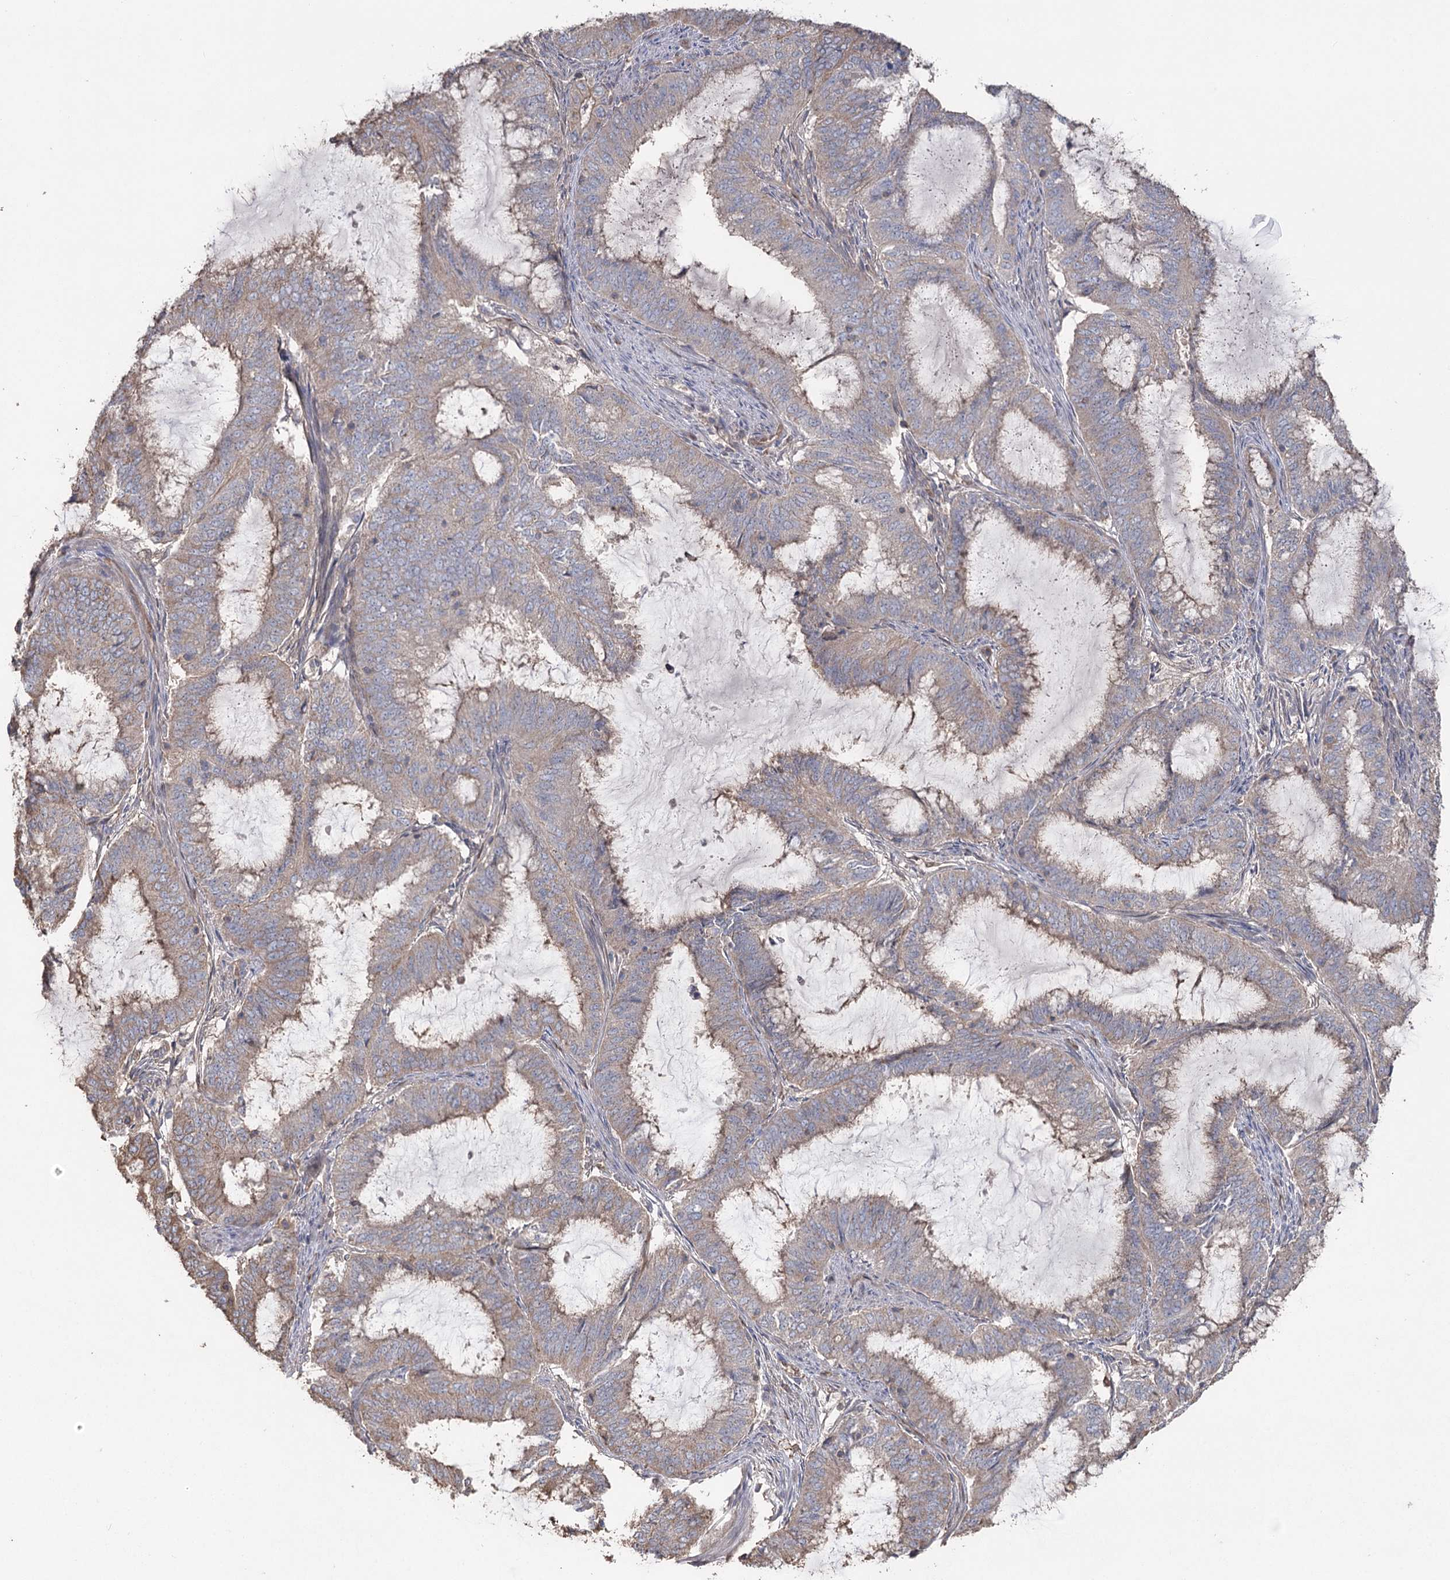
{"staining": {"intensity": "weak", "quantity": "<25%", "location": "cytoplasmic/membranous"}, "tissue": "endometrial cancer", "cell_type": "Tumor cells", "image_type": "cancer", "snomed": [{"axis": "morphology", "description": "Adenocarcinoma, NOS"}, {"axis": "topography", "description": "Endometrium"}], "caption": "A high-resolution micrograph shows immunohistochemistry staining of endometrial adenocarcinoma, which exhibits no significant positivity in tumor cells.", "gene": "FAM13B", "patient": {"sex": "female", "age": 51}}